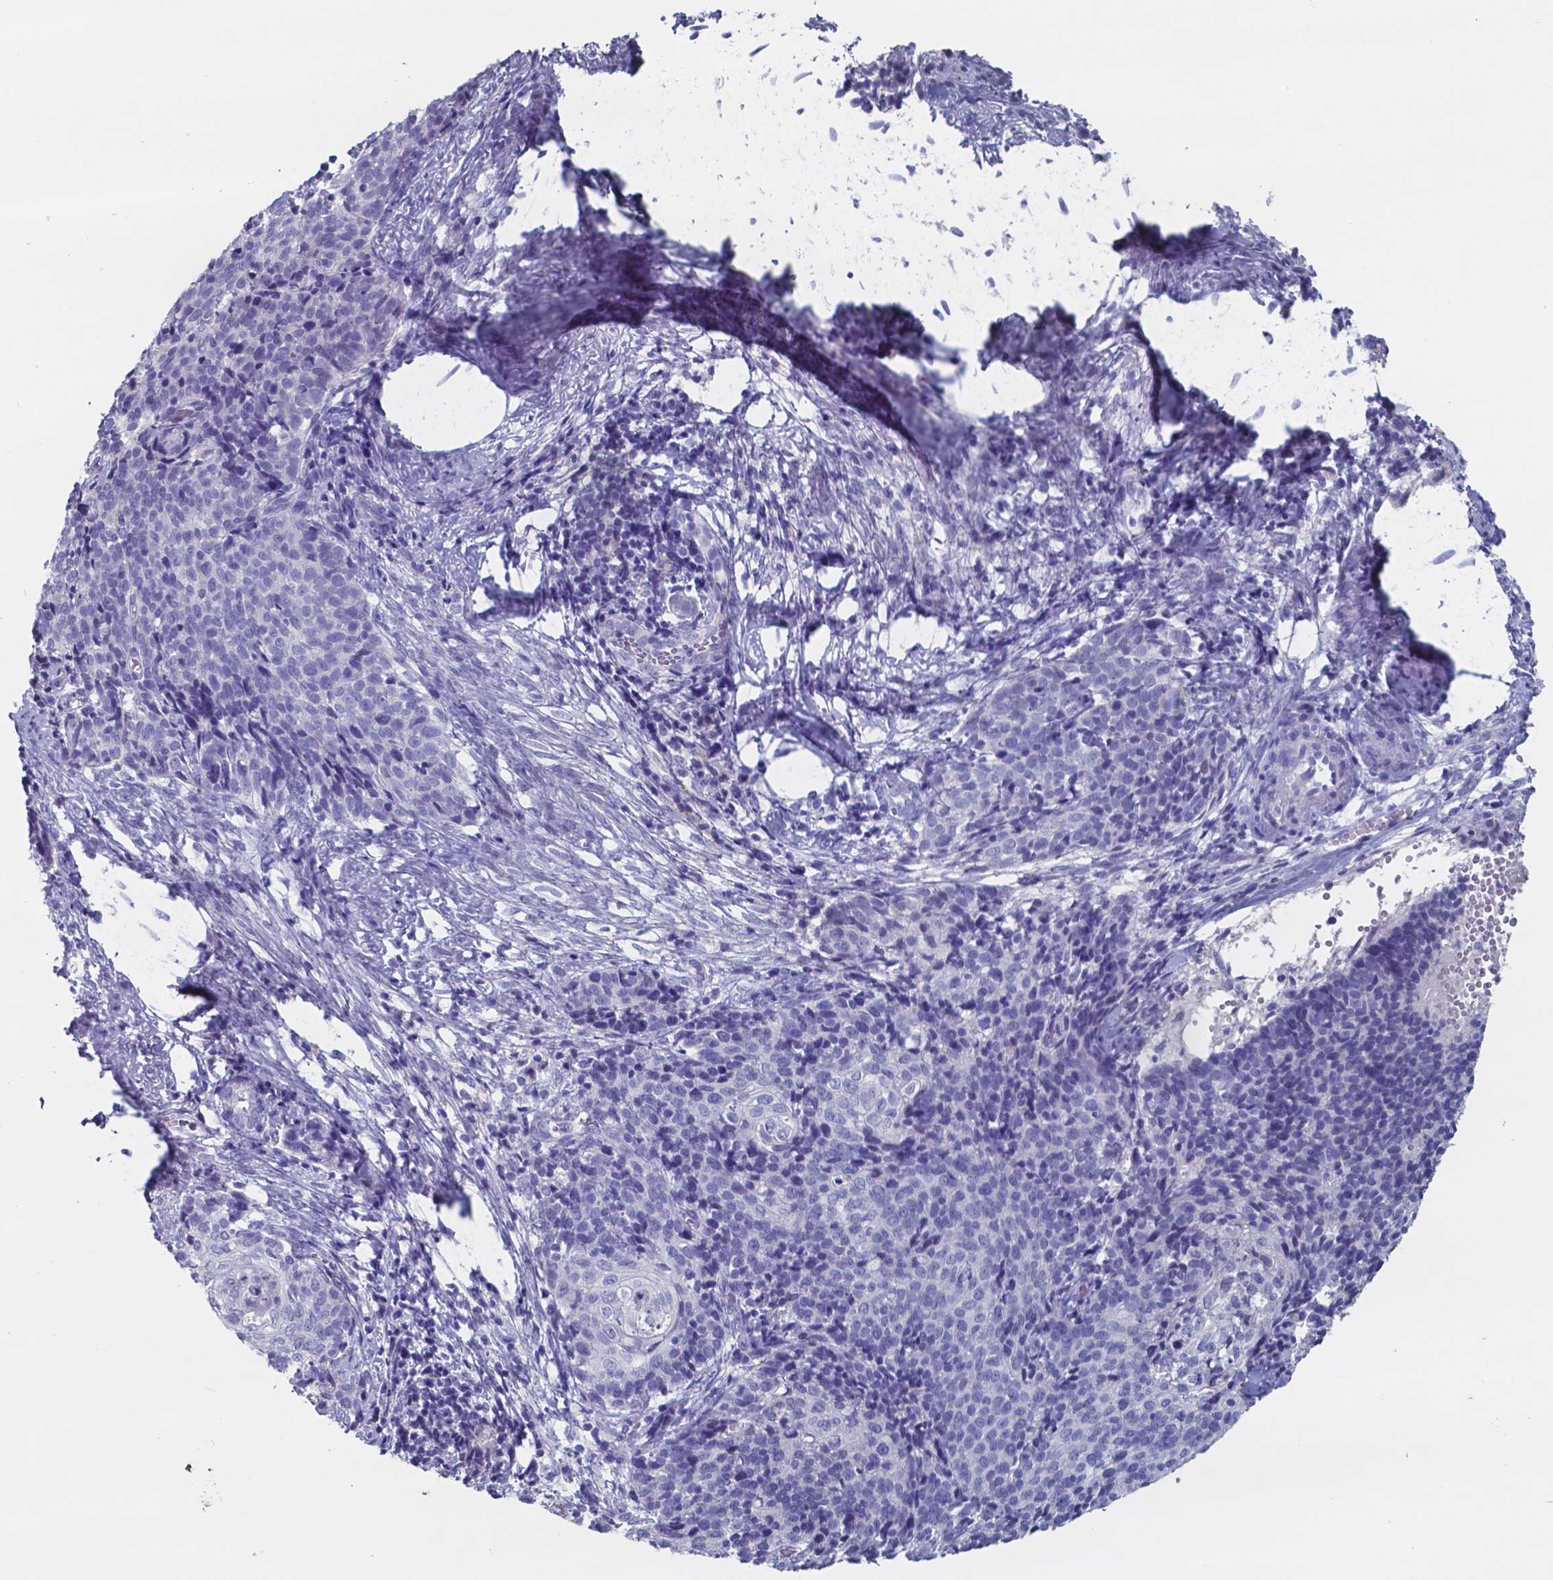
{"staining": {"intensity": "negative", "quantity": "none", "location": "none"}, "tissue": "cervical cancer", "cell_type": "Tumor cells", "image_type": "cancer", "snomed": [{"axis": "morphology", "description": "Squamous cell carcinoma, NOS"}, {"axis": "topography", "description": "Cervix"}], "caption": "There is no significant expression in tumor cells of cervical cancer (squamous cell carcinoma).", "gene": "TTR", "patient": {"sex": "female", "age": 39}}